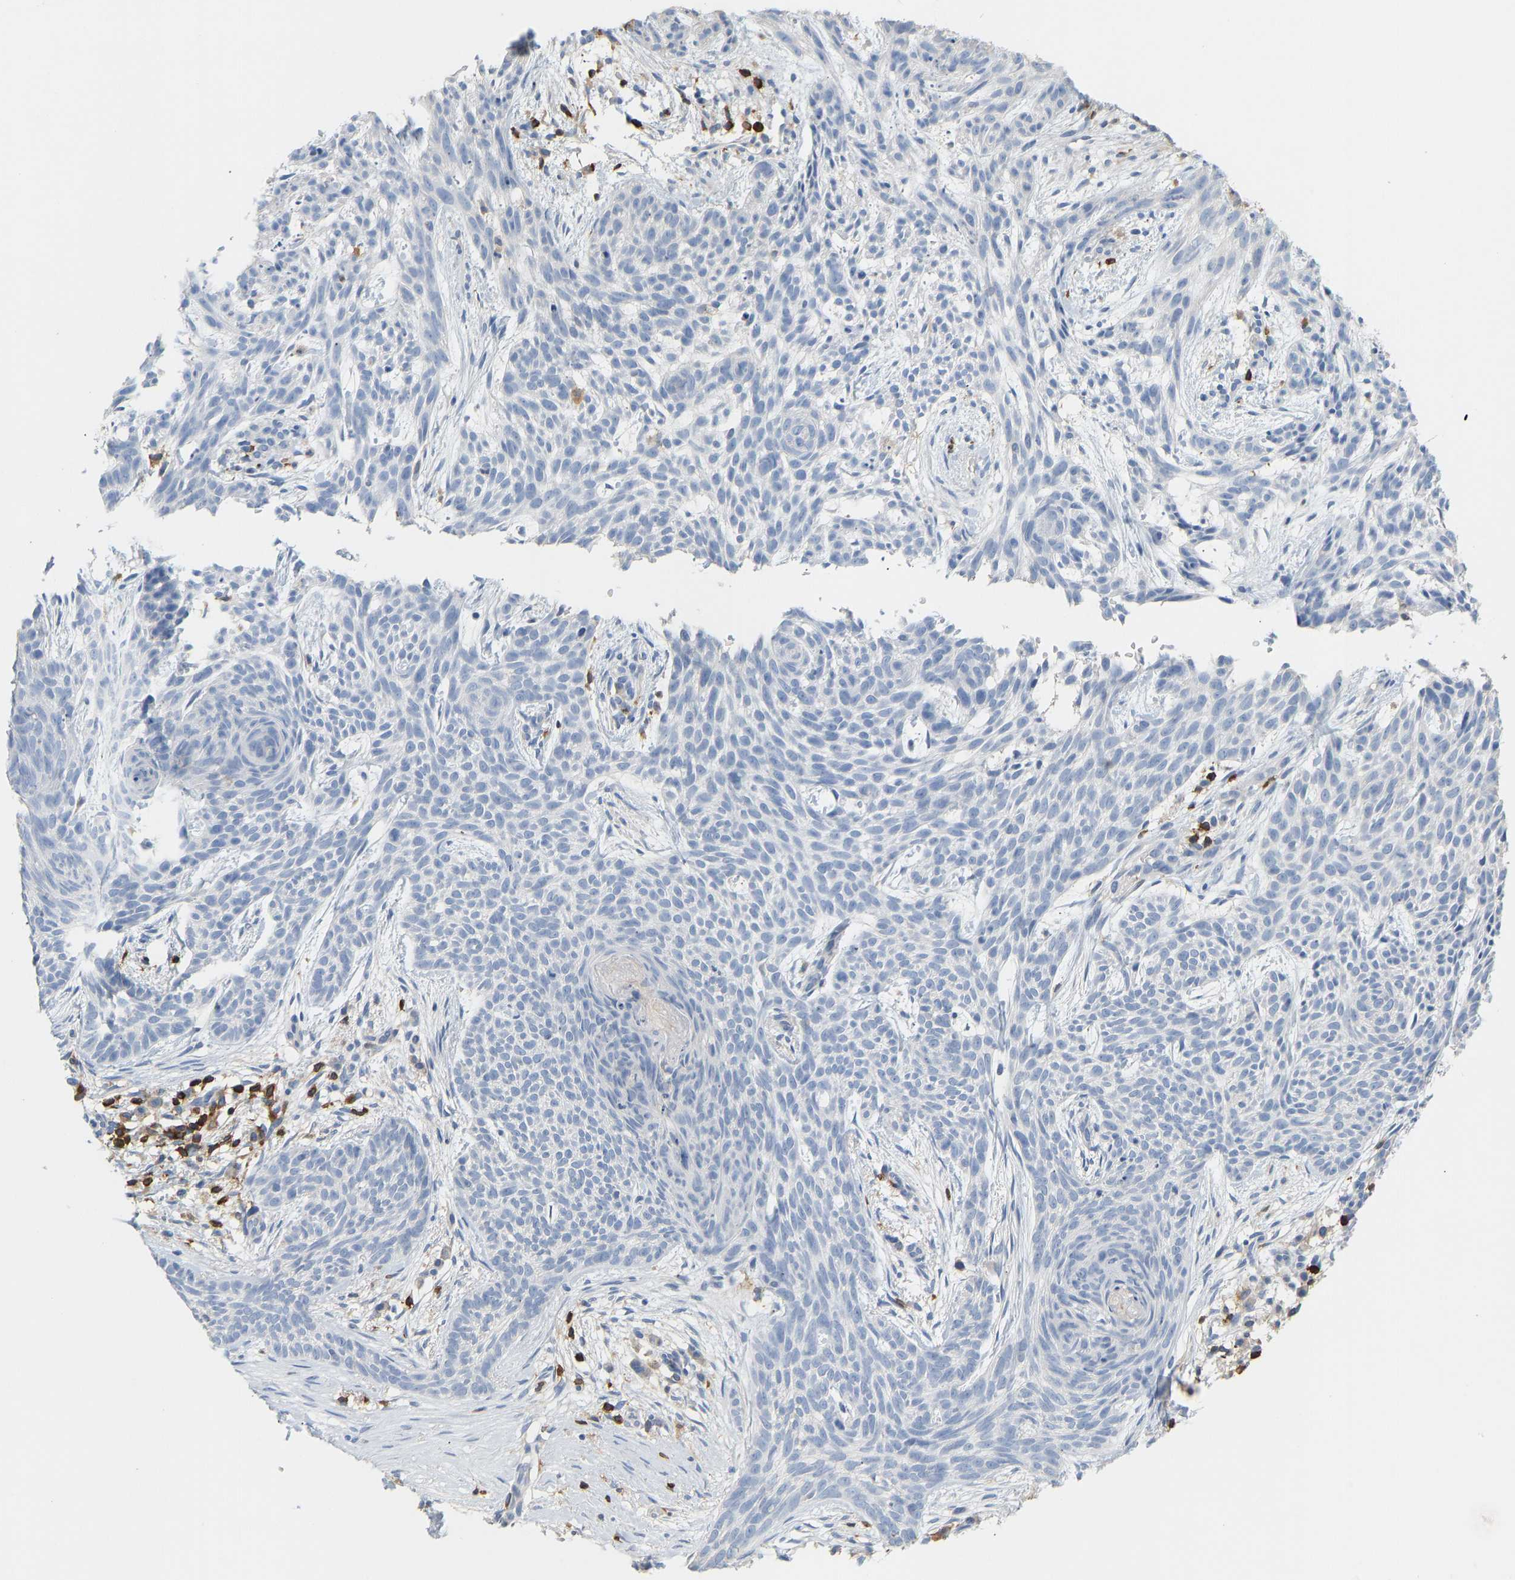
{"staining": {"intensity": "negative", "quantity": "none", "location": "none"}, "tissue": "skin cancer", "cell_type": "Tumor cells", "image_type": "cancer", "snomed": [{"axis": "morphology", "description": "Basal cell carcinoma"}, {"axis": "topography", "description": "Skin"}], "caption": "Skin cancer (basal cell carcinoma) was stained to show a protein in brown. There is no significant expression in tumor cells. (DAB (3,3'-diaminobenzidine) IHC, high magnification).", "gene": "EVL", "patient": {"sex": "female", "age": 59}}